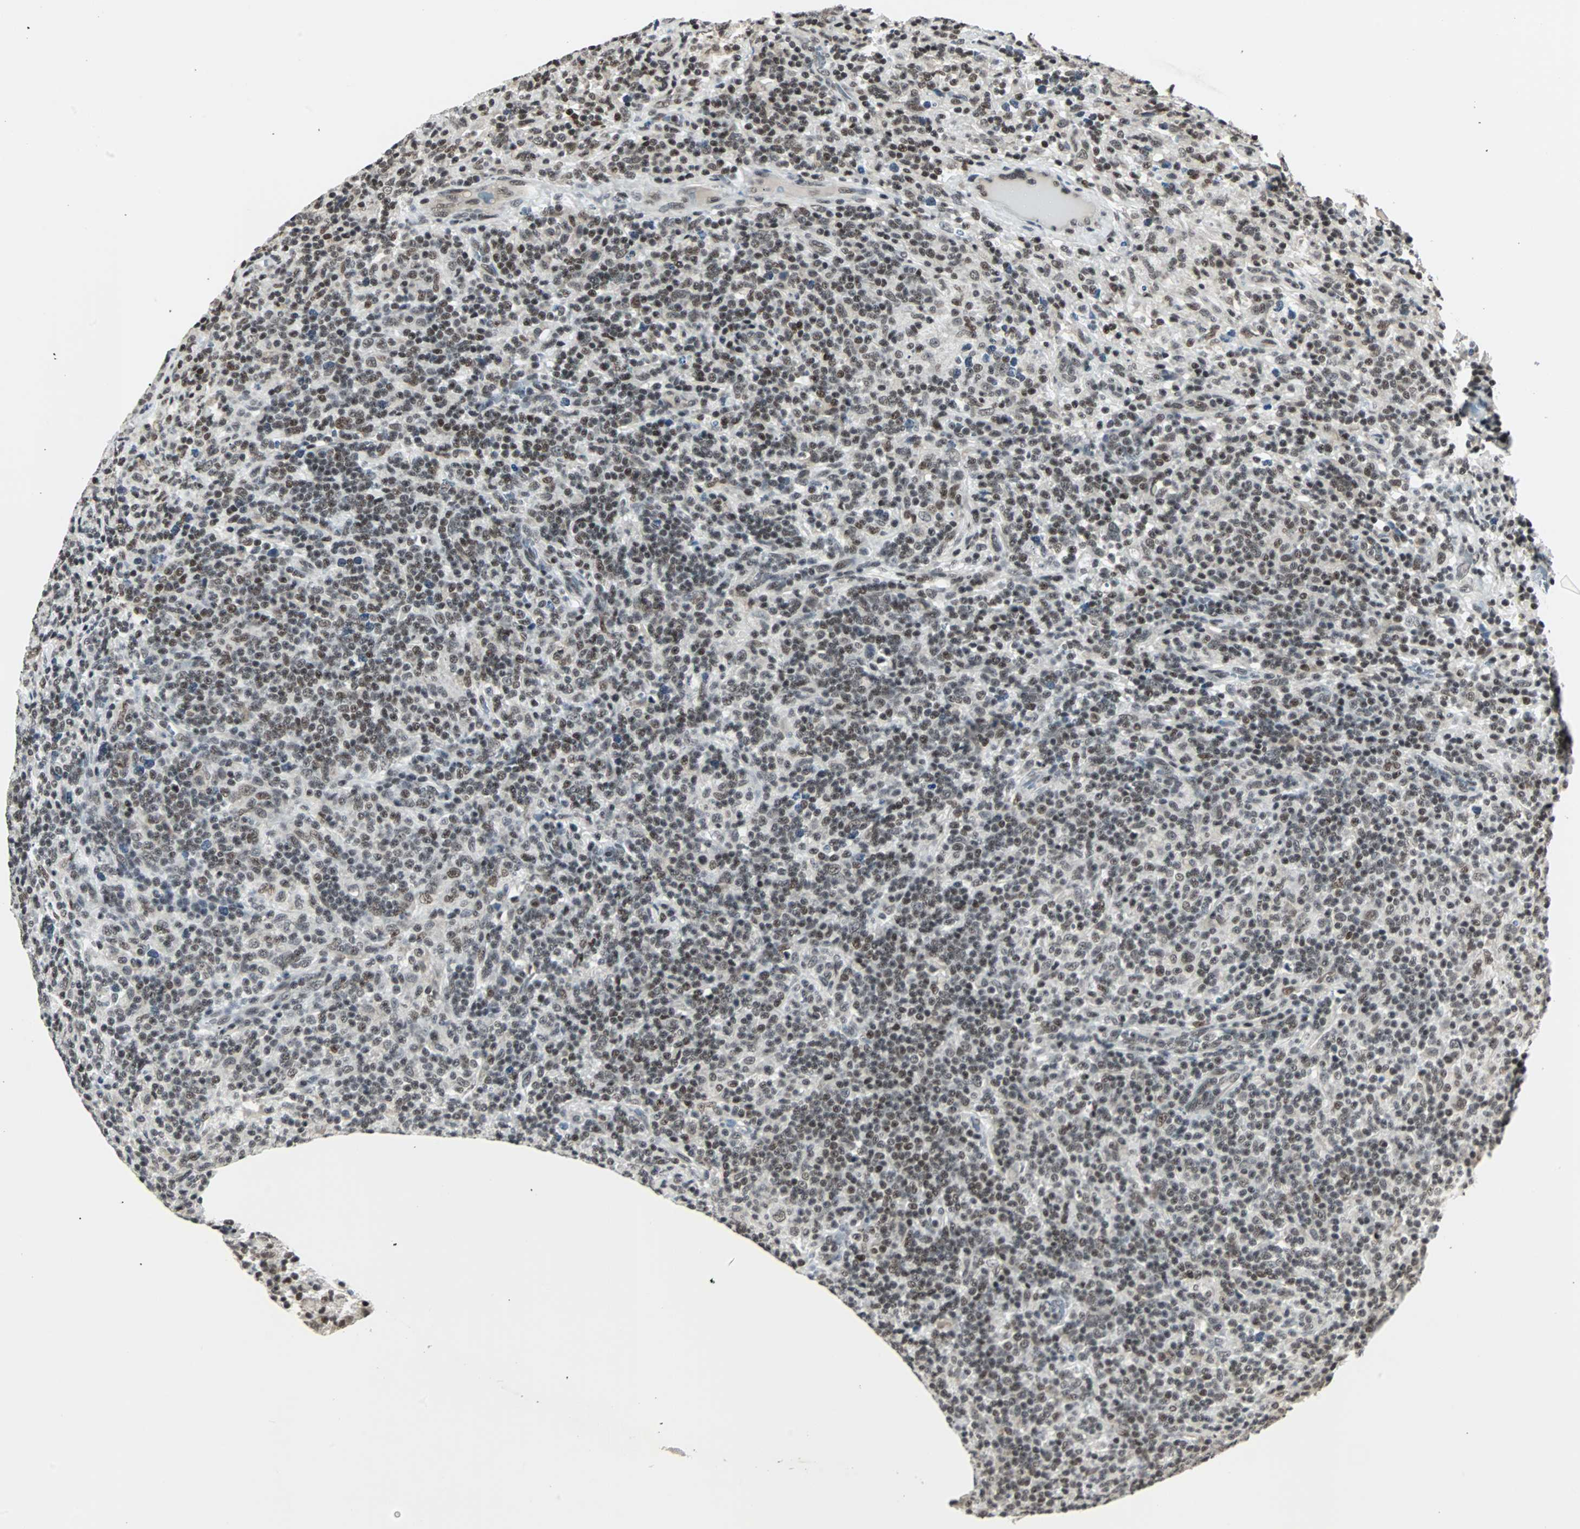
{"staining": {"intensity": "moderate", "quantity": ">75%", "location": "nuclear"}, "tissue": "lymphoma", "cell_type": "Tumor cells", "image_type": "cancer", "snomed": [{"axis": "morphology", "description": "Hodgkin's disease, NOS"}, {"axis": "topography", "description": "Lymph node"}], "caption": "Lymphoma stained with a brown dye displays moderate nuclear positive positivity in approximately >75% of tumor cells.", "gene": "TERF2IP", "patient": {"sex": "male", "age": 70}}